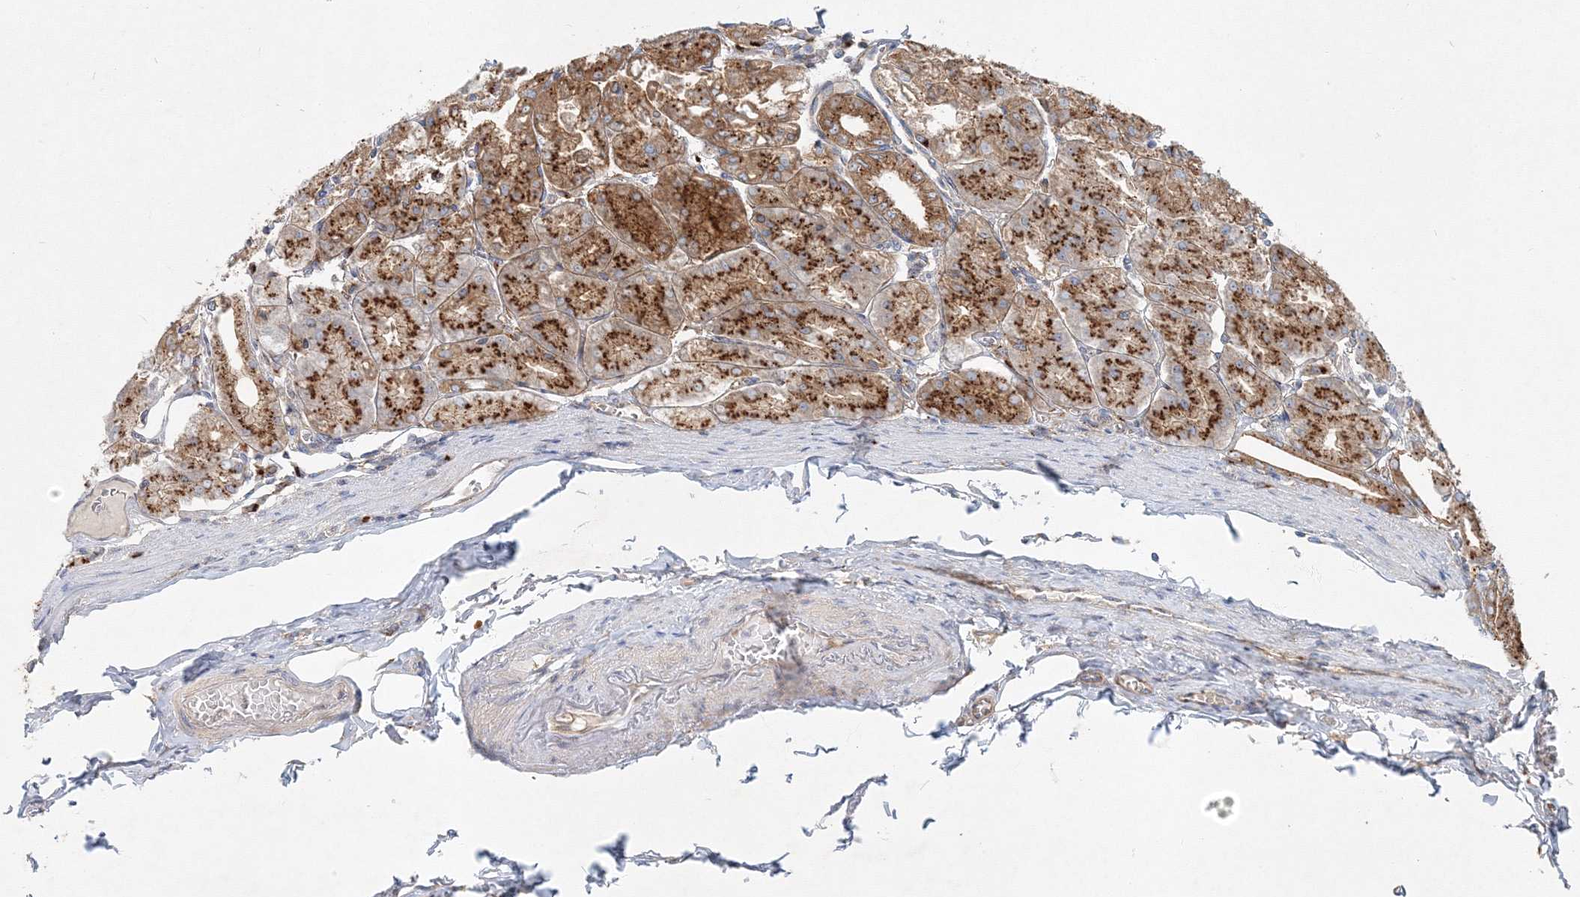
{"staining": {"intensity": "strong", "quantity": ">75%", "location": "cytoplasmic/membranous"}, "tissue": "stomach", "cell_type": "Glandular cells", "image_type": "normal", "snomed": [{"axis": "morphology", "description": "Normal tissue, NOS"}, {"axis": "topography", "description": "Stomach, lower"}], "caption": "Glandular cells demonstrate strong cytoplasmic/membranous staining in approximately >75% of cells in unremarkable stomach. Using DAB (brown) and hematoxylin (blue) stains, captured at high magnification using brightfield microscopy.", "gene": "SEC23IP", "patient": {"sex": "male", "age": 71}}